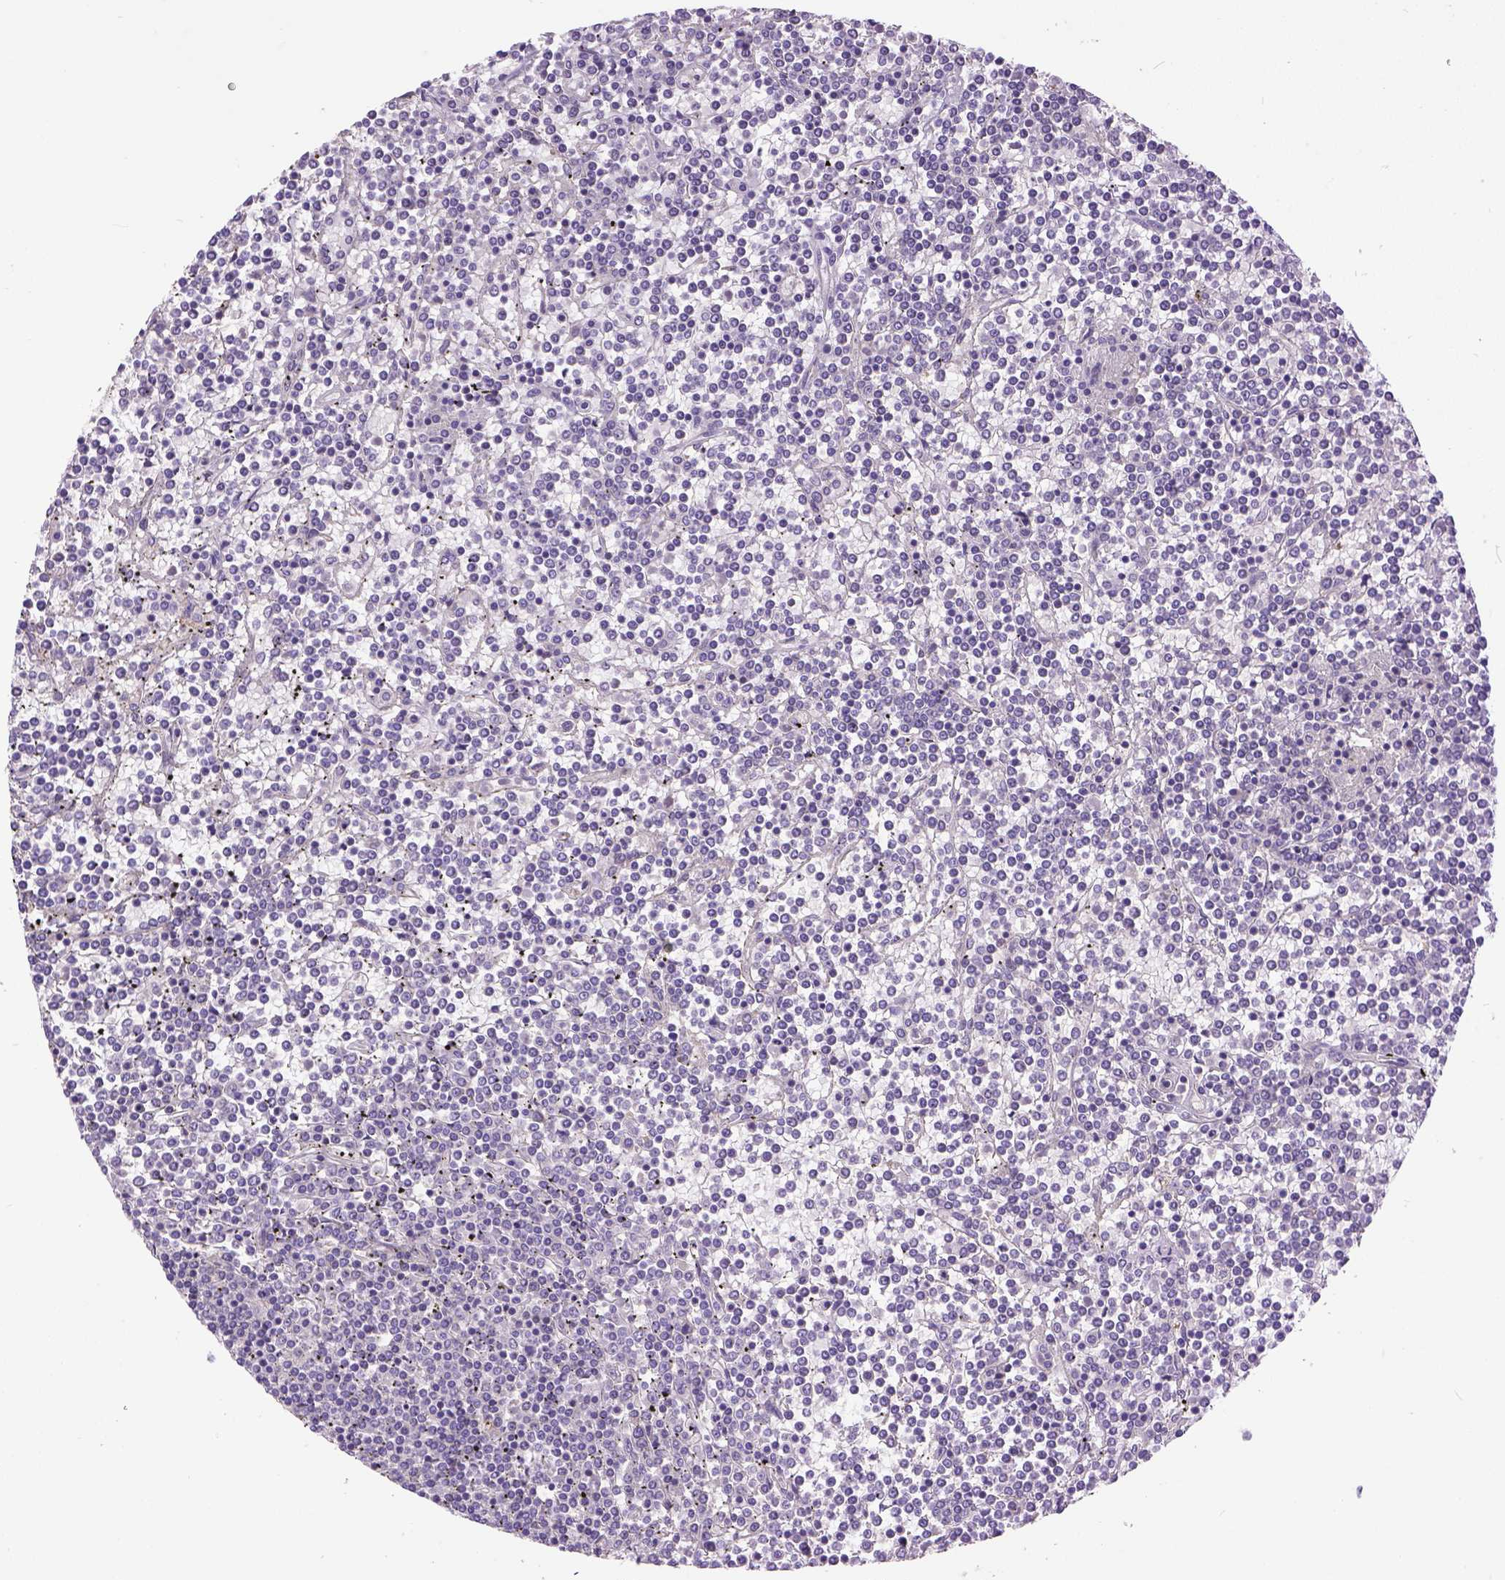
{"staining": {"intensity": "negative", "quantity": "none", "location": "none"}, "tissue": "lymphoma", "cell_type": "Tumor cells", "image_type": "cancer", "snomed": [{"axis": "morphology", "description": "Malignant lymphoma, non-Hodgkin's type, Low grade"}, {"axis": "topography", "description": "Spleen"}], "caption": "An IHC image of low-grade malignant lymphoma, non-Hodgkin's type is shown. There is no staining in tumor cells of low-grade malignant lymphoma, non-Hodgkin's type.", "gene": "BANF2", "patient": {"sex": "female", "age": 19}}